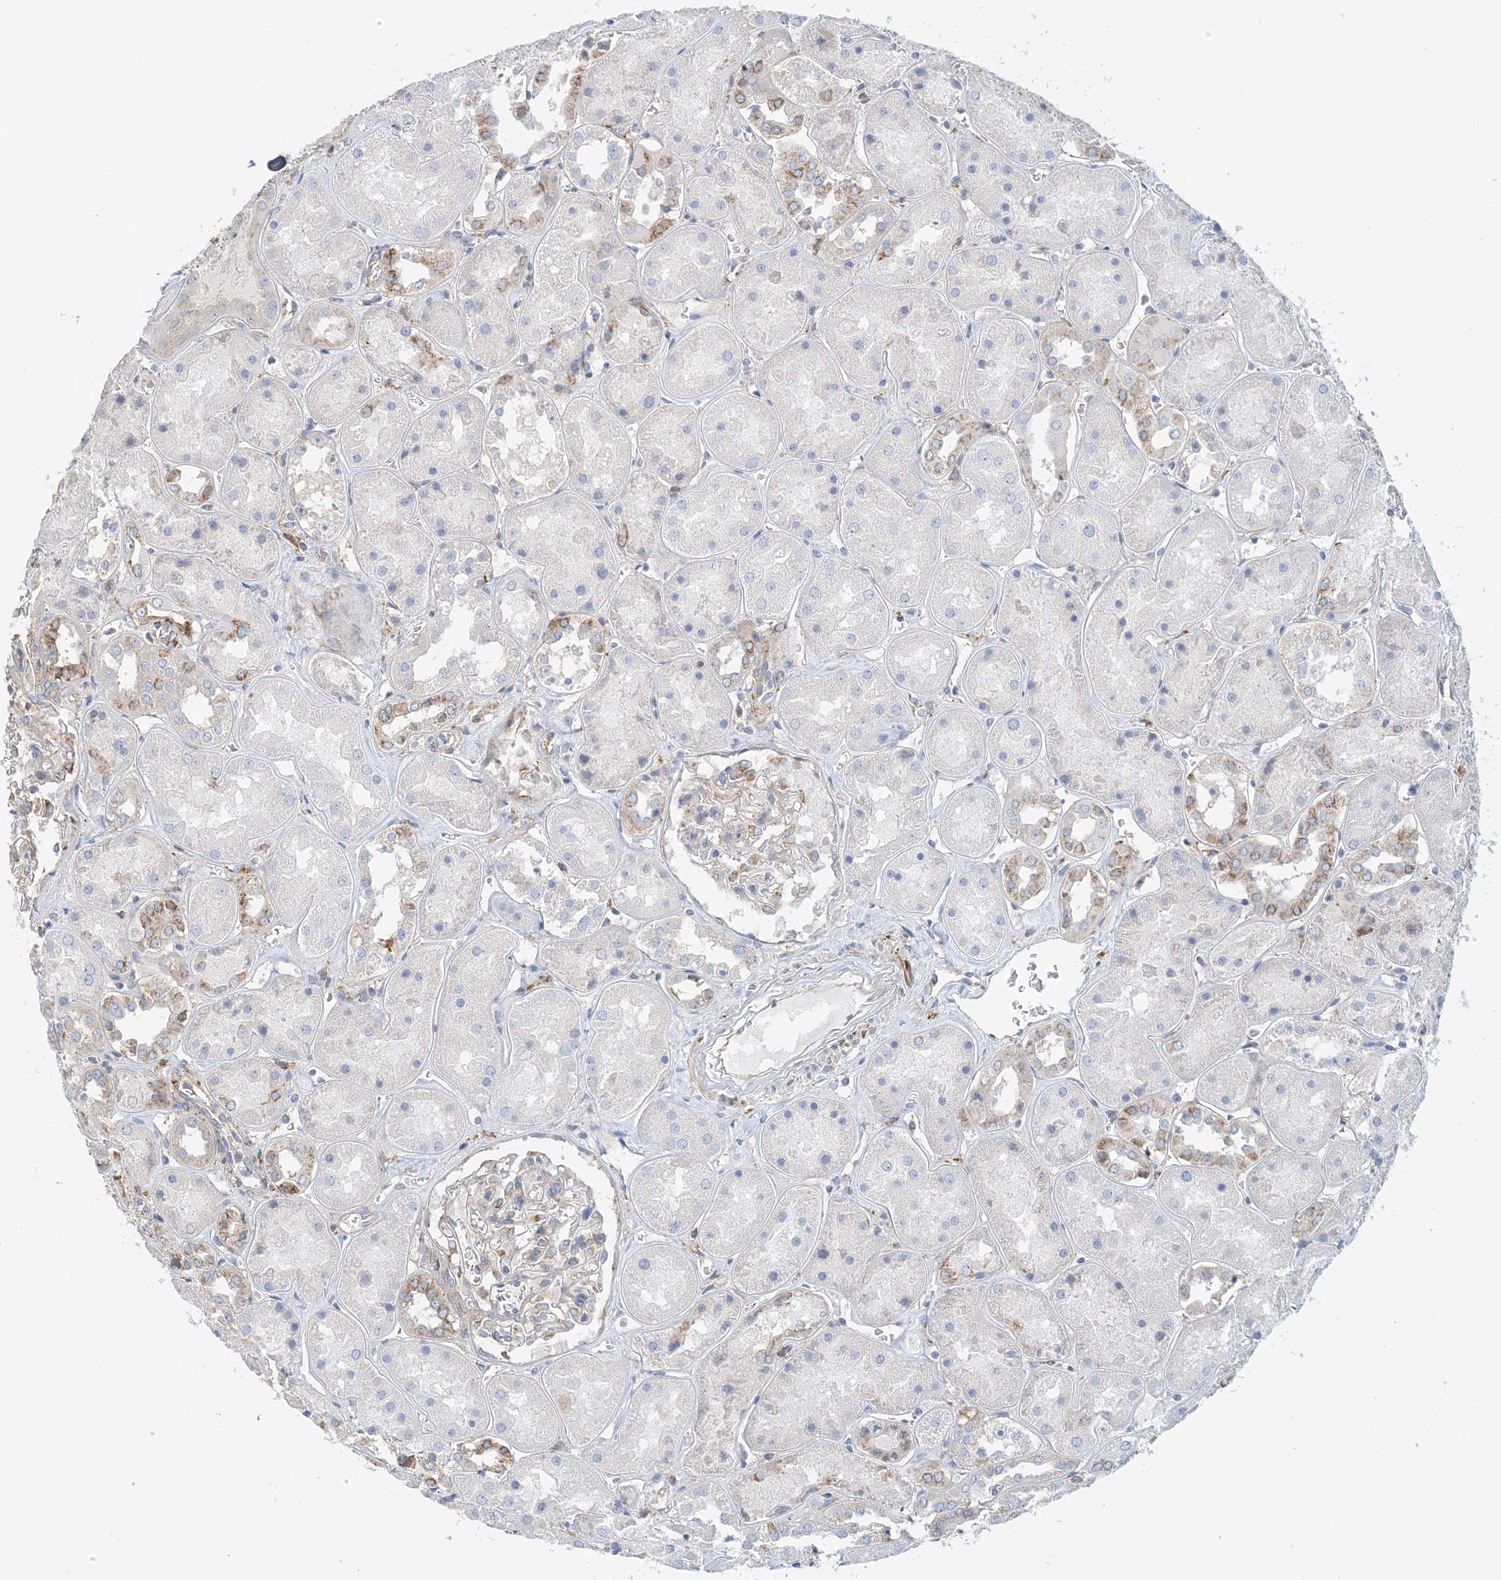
{"staining": {"intensity": "weak", "quantity": "<25%", "location": "cytoplasmic/membranous"}, "tissue": "kidney", "cell_type": "Cells in glomeruli", "image_type": "normal", "snomed": [{"axis": "morphology", "description": "Normal tissue, NOS"}, {"axis": "topography", "description": "Kidney"}], "caption": "Micrograph shows no protein staining in cells in glomeruli of normal kidney. Brightfield microscopy of immunohistochemistry stained with DAB (brown) and hematoxylin (blue), captured at high magnification.", "gene": "CALHM5", "patient": {"sex": "male", "age": 70}}